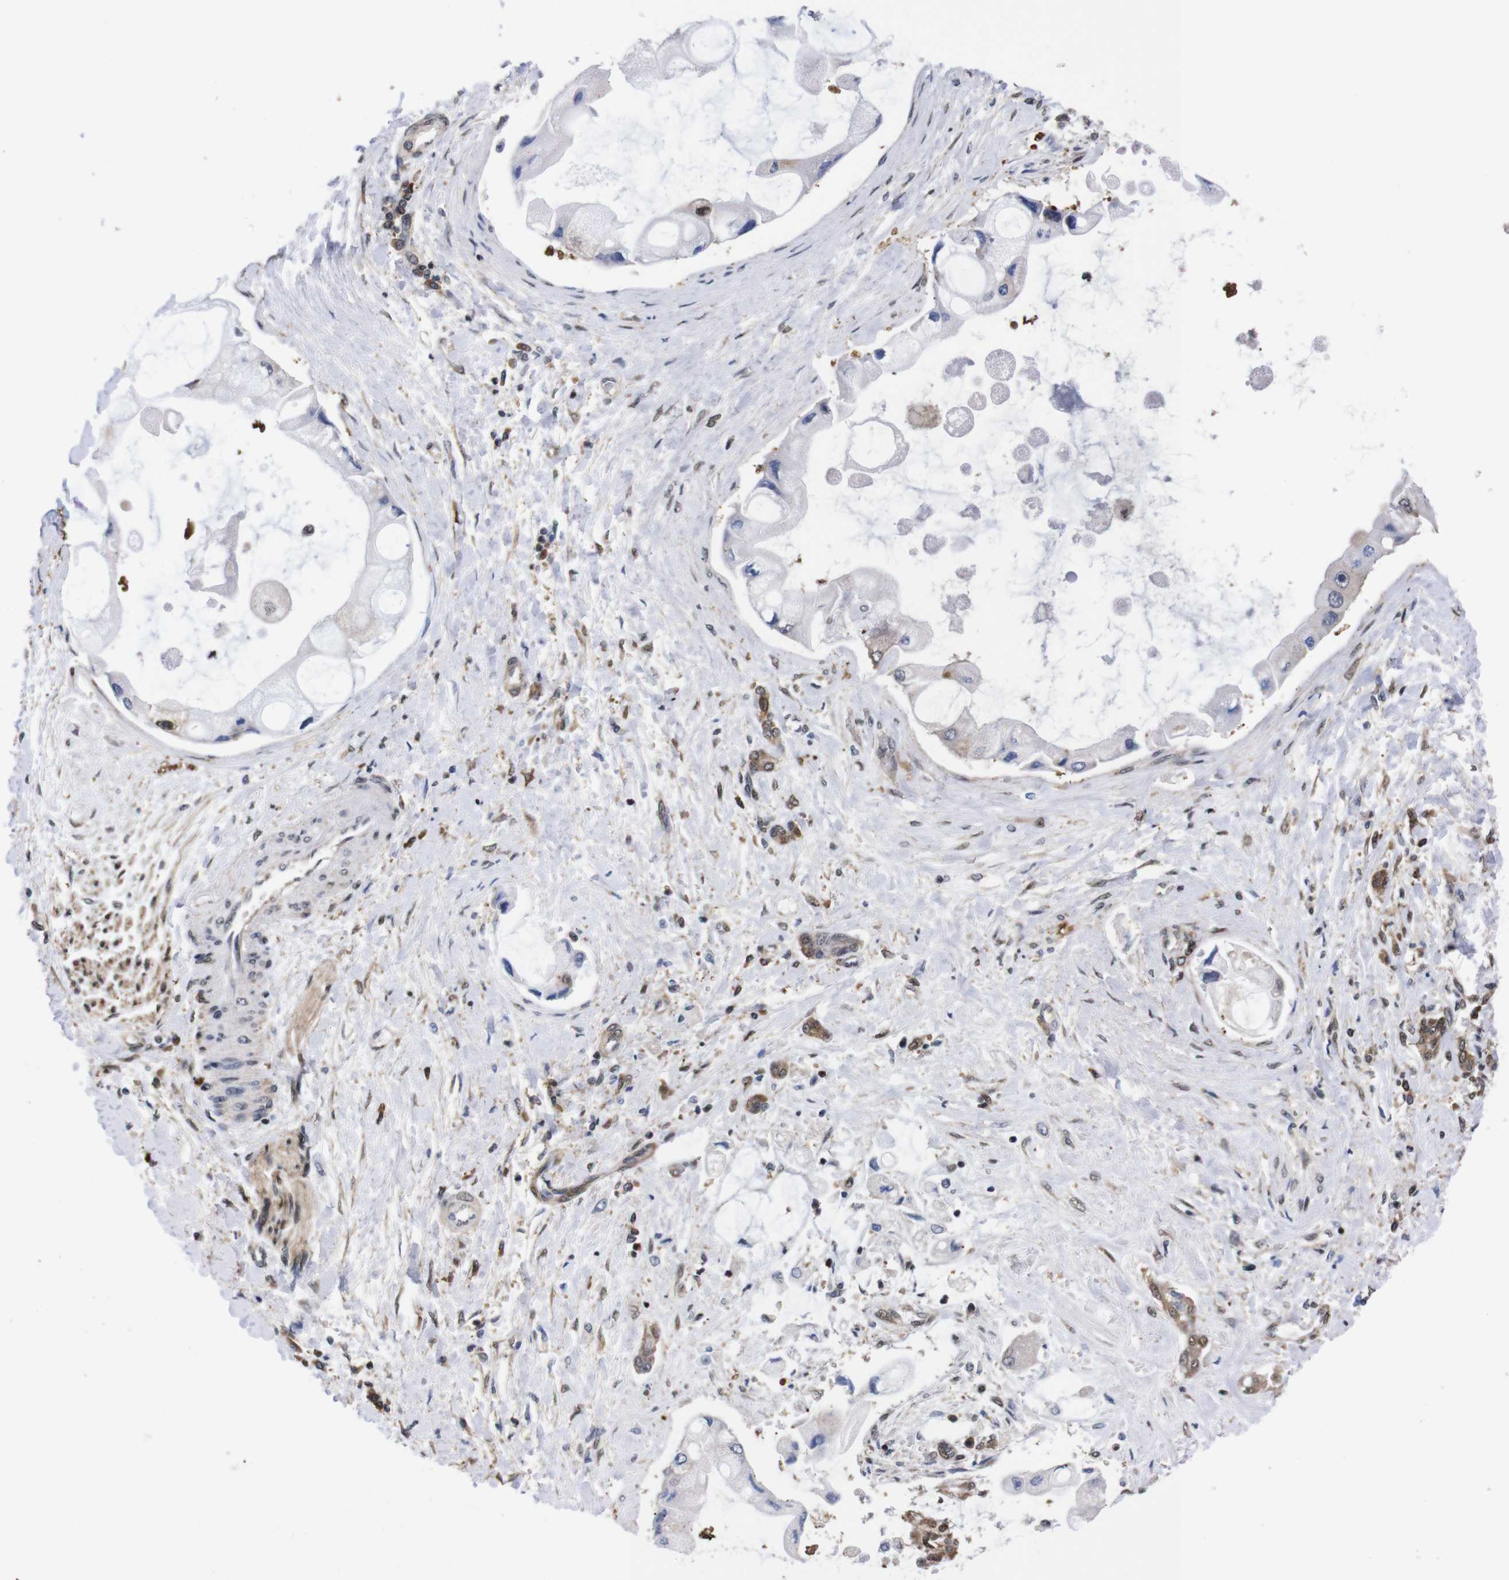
{"staining": {"intensity": "moderate", "quantity": "<25%", "location": "cytoplasmic/membranous,nuclear"}, "tissue": "liver cancer", "cell_type": "Tumor cells", "image_type": "cancer", "snomed": [{"axis": "morphology", "description": "Cholangiocarcinoma"}, {"axis": "topography", "description": "Liver"}], "caption": "This image shows IHC staining of liver cholangiocarcinoma, with low moderate cytoplasmic/membranous and nuclear expression in approximately <25% of tumor cells.", "gene": "UBQLN2", "patient": {"sex": "male", "age": 50}}